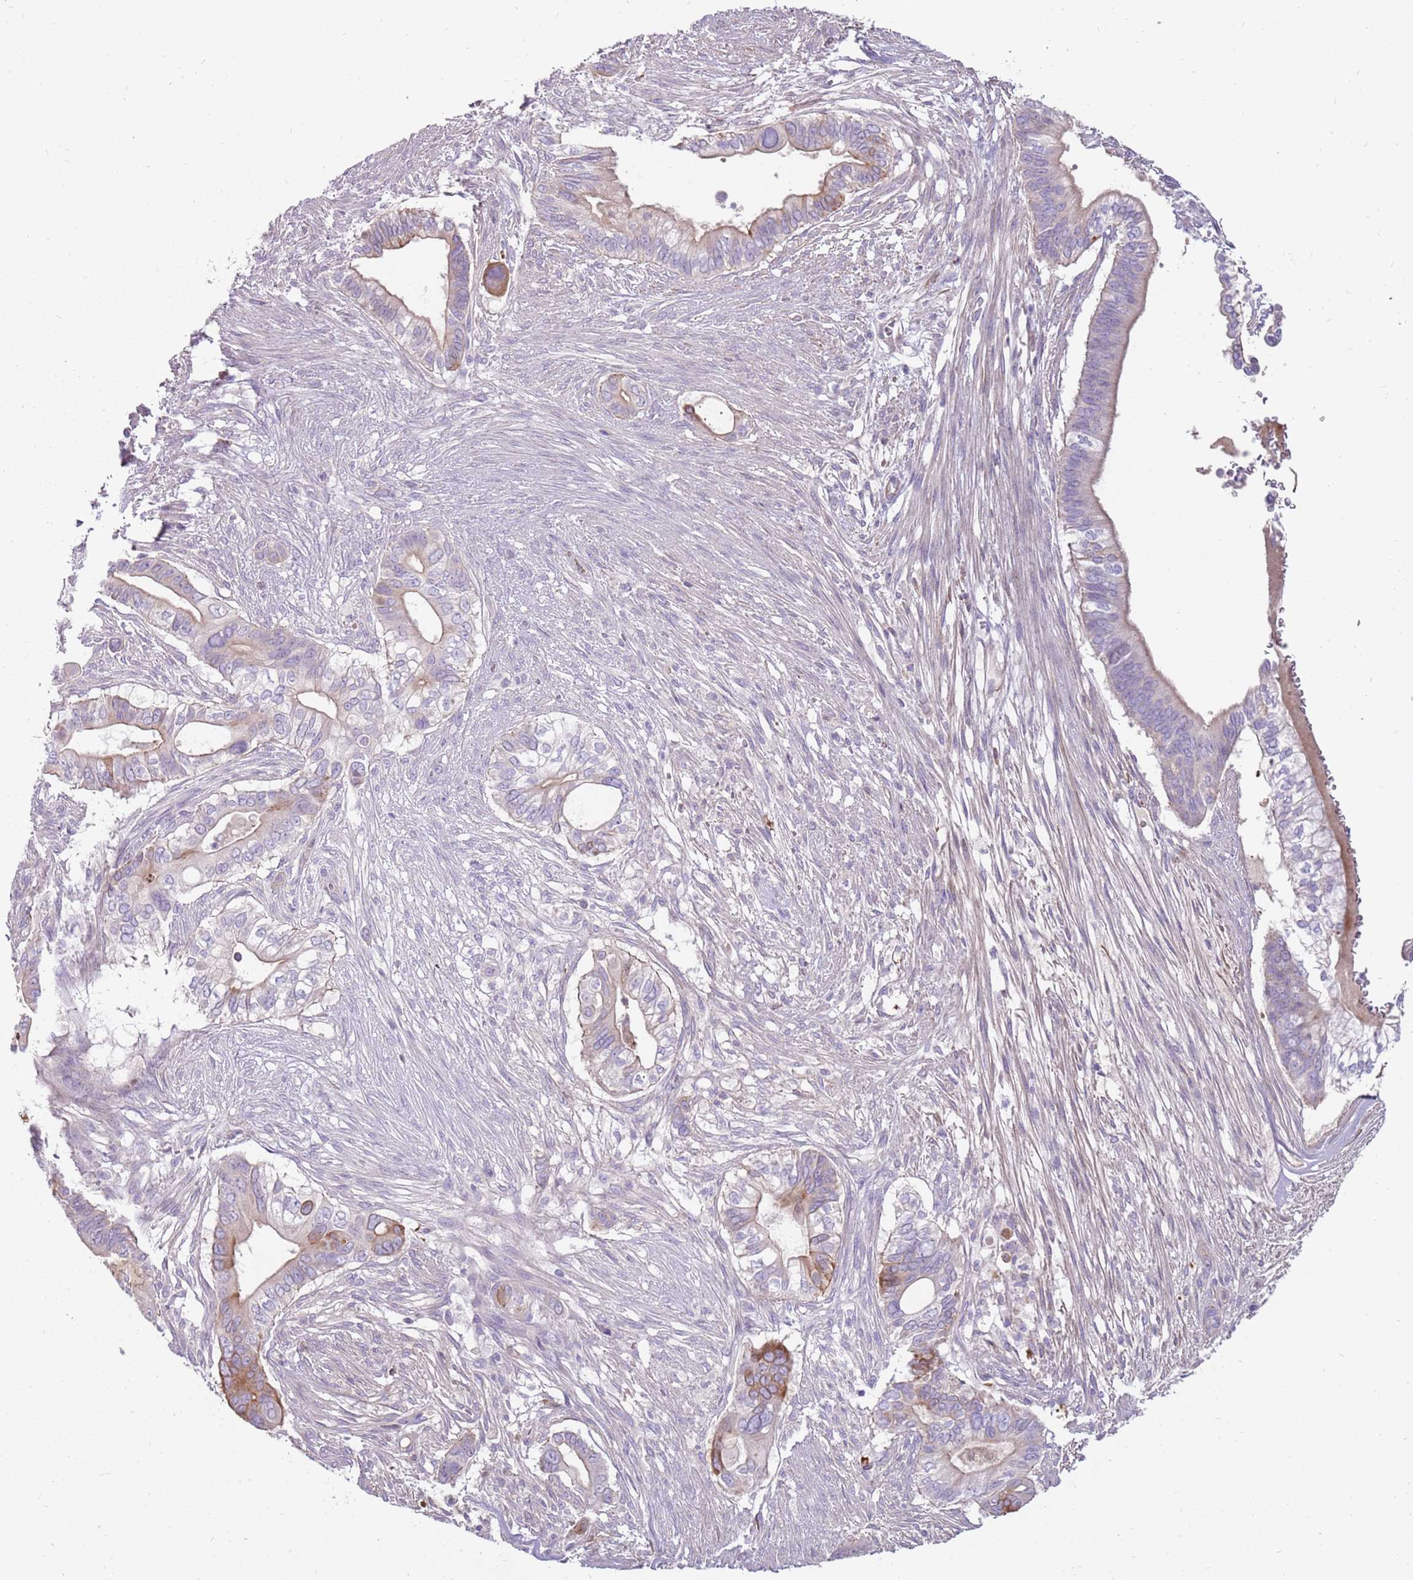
{"staining": {"intensity": "moderate", "quantity": "<25%", "location": "cytoplasmic/membranous"}, "tissue": "pancreatic cancer", "cell_type": "Tumor cells", "image_type": "cancer", "snomed": [{"axis": "morphology", "description": "Adenocarcinoma, NOS"}, {"axis": "topography", "description": "Pancreas"}], "caption": "Human pancreatic cancer stained with a protein marker shows moderate staining in tumor cells.", "gene": "MCUB", "patient": {"sex": "male", "age": 68}}